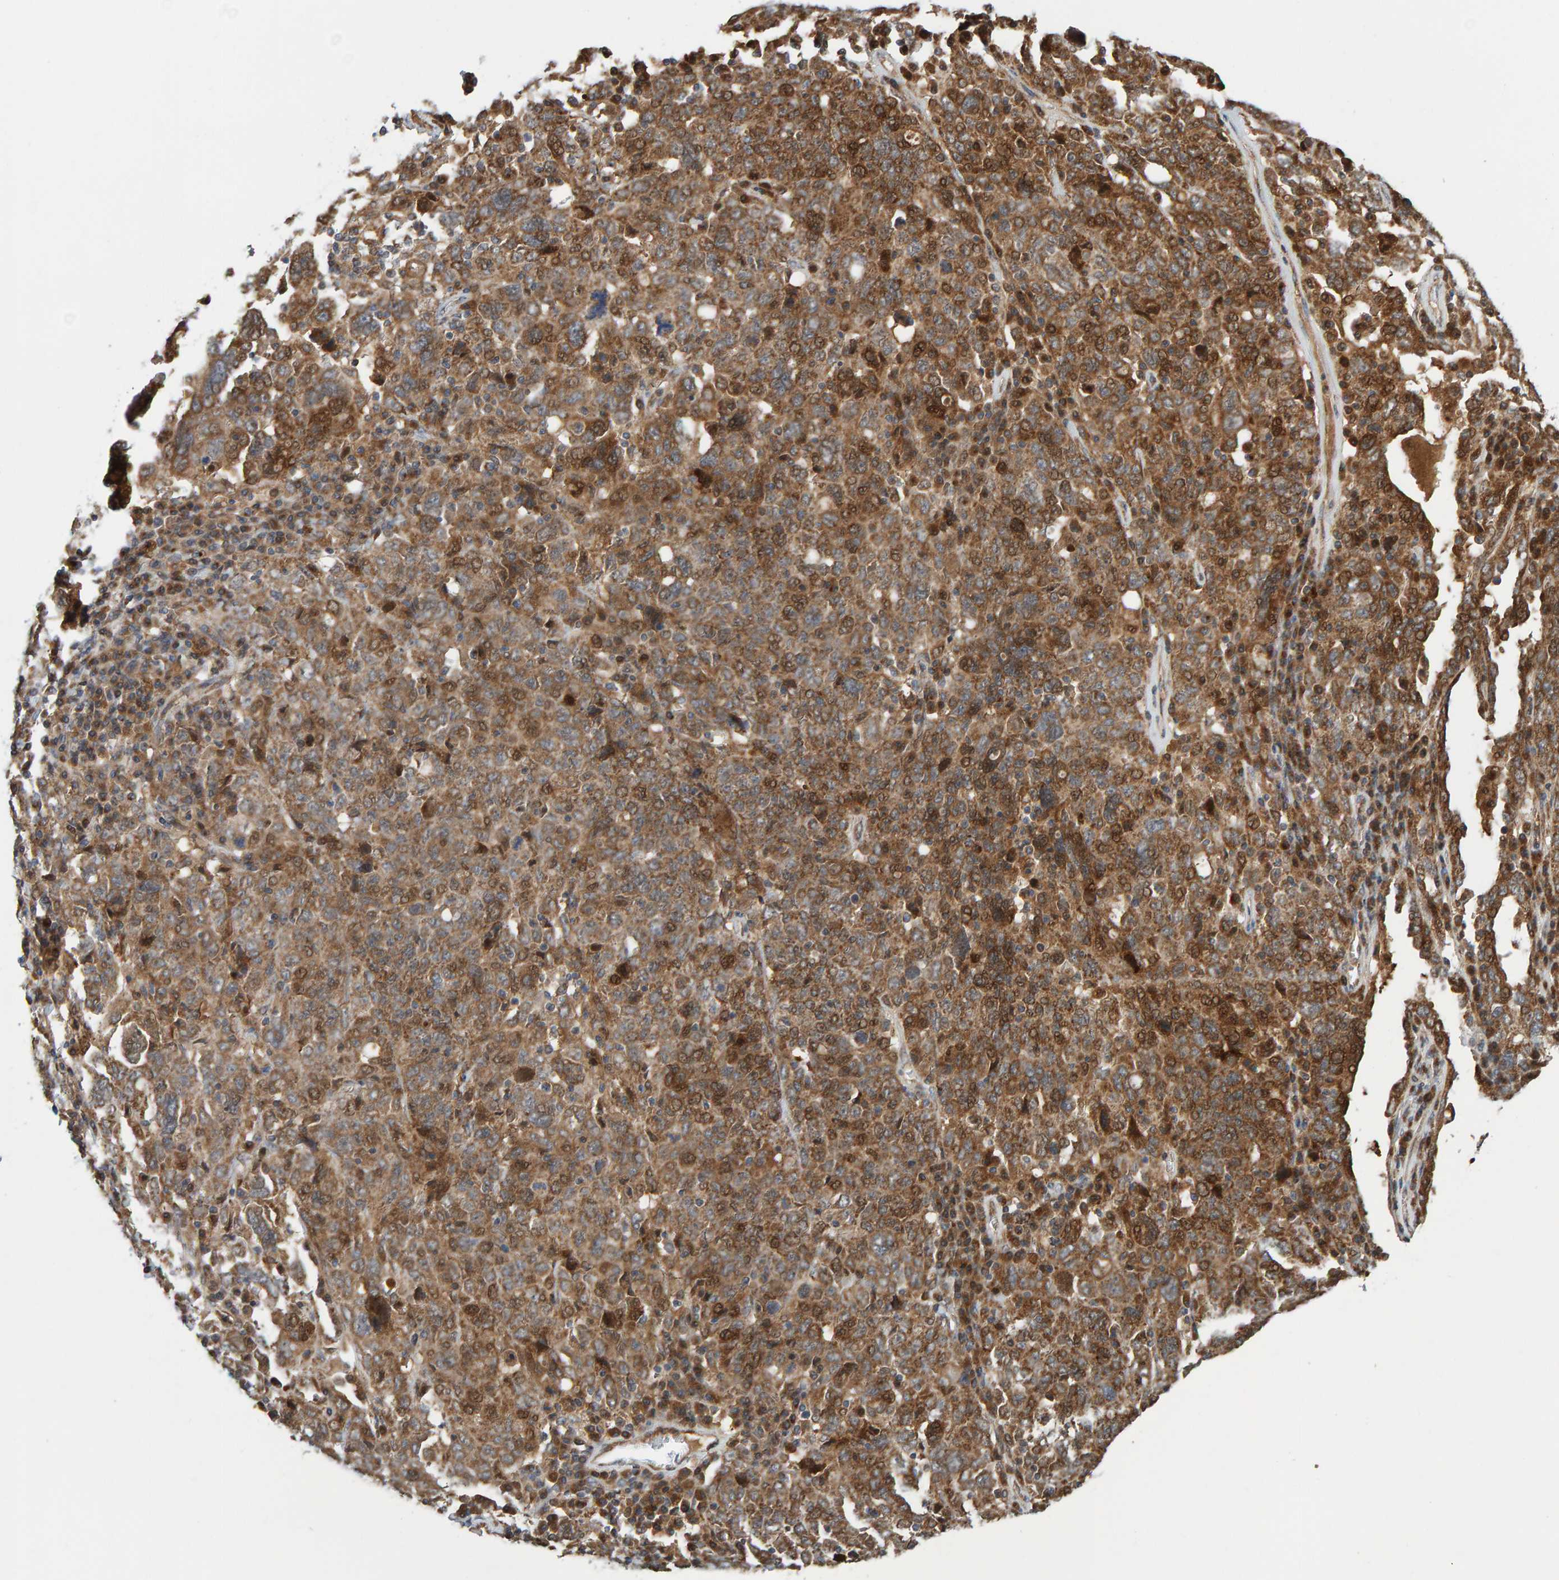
{"staining": {"intensity": "moderate", "quantity": ">75%", "location": "cytoplasmic/membranous"}, "tissue": "ovarian cancer", "cell_type": "Tumor cells", "image_type": "cancer", "snomed": [{"axis": "morphology", "description": "Carcinoma, endometroid"}, {"axis": "topography", "description": "Ovary"}], "caption": "Immunohistochemistry (IHC) staining of endometroid carcinoma (ovarian), which demonstrates medium levels of moderate cytoplasmic/membranous staining in approximately >75% of tumor cells indicating moderate cytoplasmic/membranous protein staining. The staining was performed using DAB (3,3'-diaminobenzidine) (brown) for protein detection and nuclei were counterstained in hematoxylin (blue).", "gene": "KIAA0753", "patient": {"sex": "female", "age": 62}}